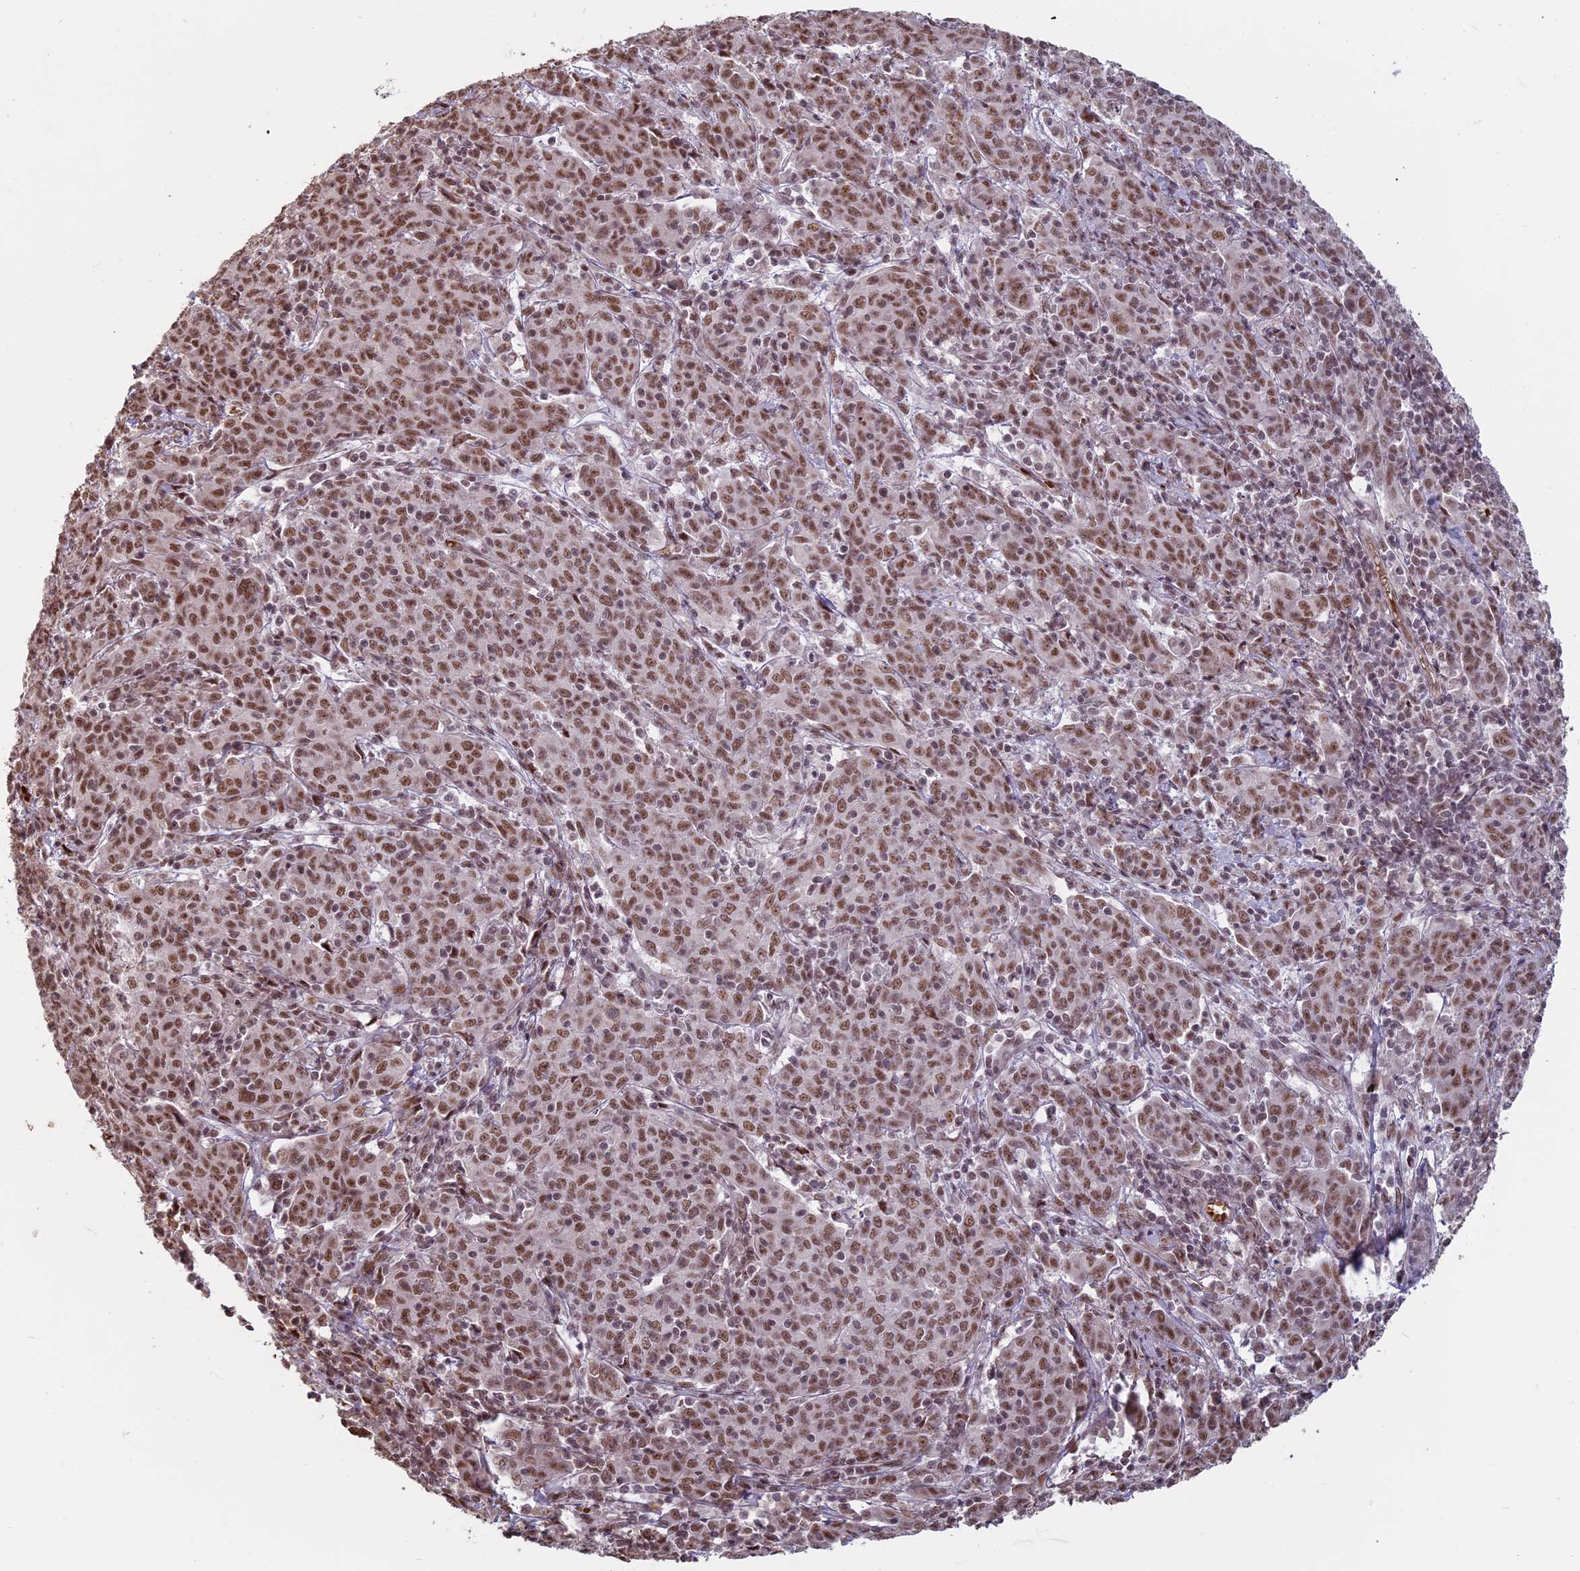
{"staining": {"intensity": "moderate", "quantity": ">75%", "location": "nuclear"}, "tissue": "cervical cancer", "cell_type": "Tumor cells", "image_type": "cancer", "snomed": [{"axis": "morphology", "description": "Squamous cell carcinoma, NOS"}, {"axis": "topography", "description": "Cervix"}], "caption": "Cervical cancer tissue displays moderate nuclear positivity in about >75% of tumor cells", "gene": "MFAP1", "patient": {"sex": "female", "age": 67}}